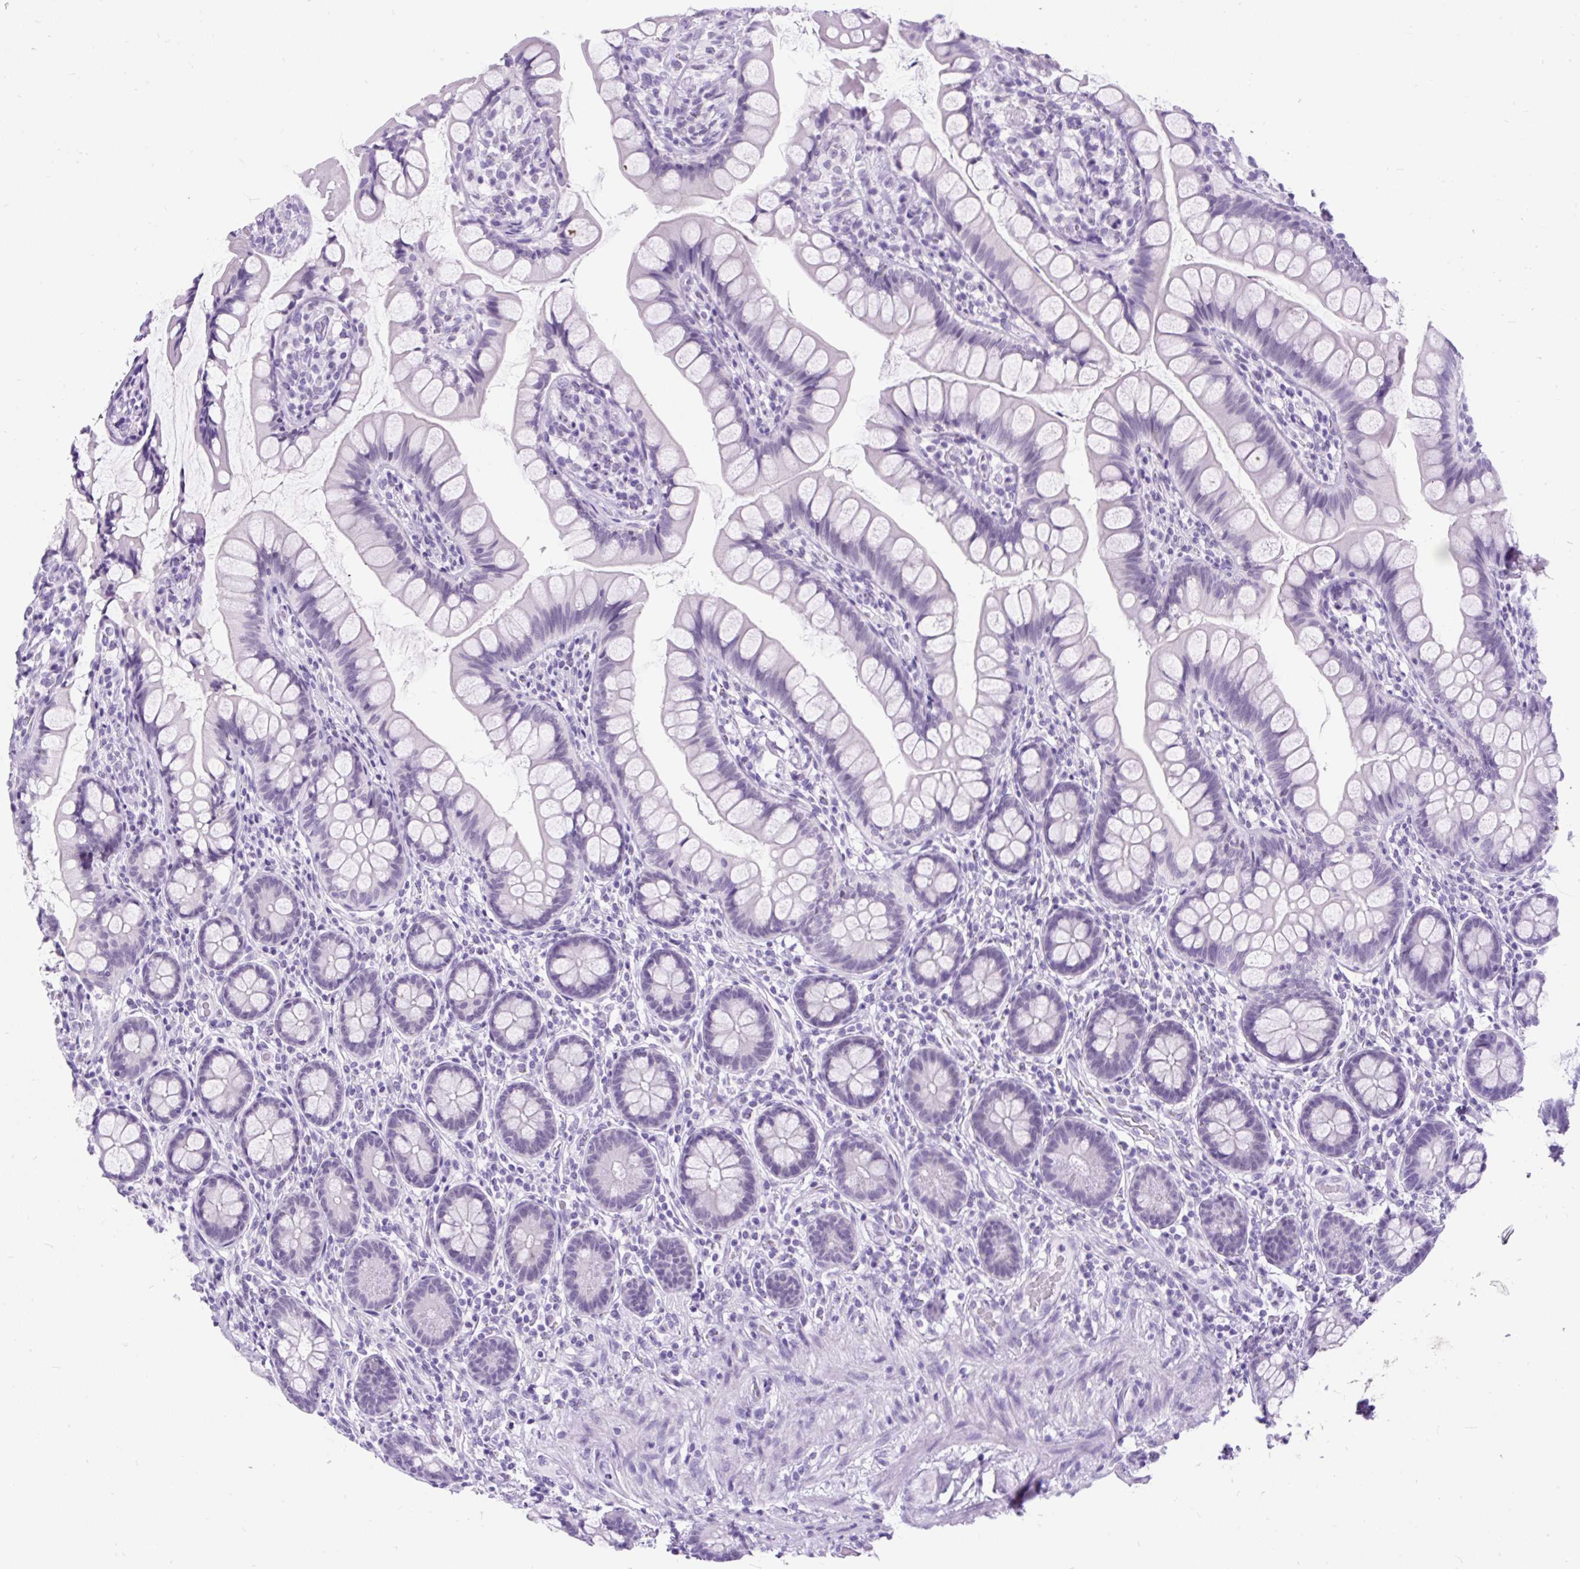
{"staining": {"intensity": "negative", "quantity": "none", "location": "none"}, "tissue": "small intestine", "cell_type": "Glandular cells", "image_type": "normal", "snomed": [{"axis": "morphology", "description": "Normal tissue, NOS"}, {"axis": "topography", "description": "Small intestine"}], "caption": "Unremarkable small intestine was stained to show a protein in brown. There is no significant expression in glandular cells.", "gene": "SCGB1A1", "patient": {"sex": "male", "age": 70}}